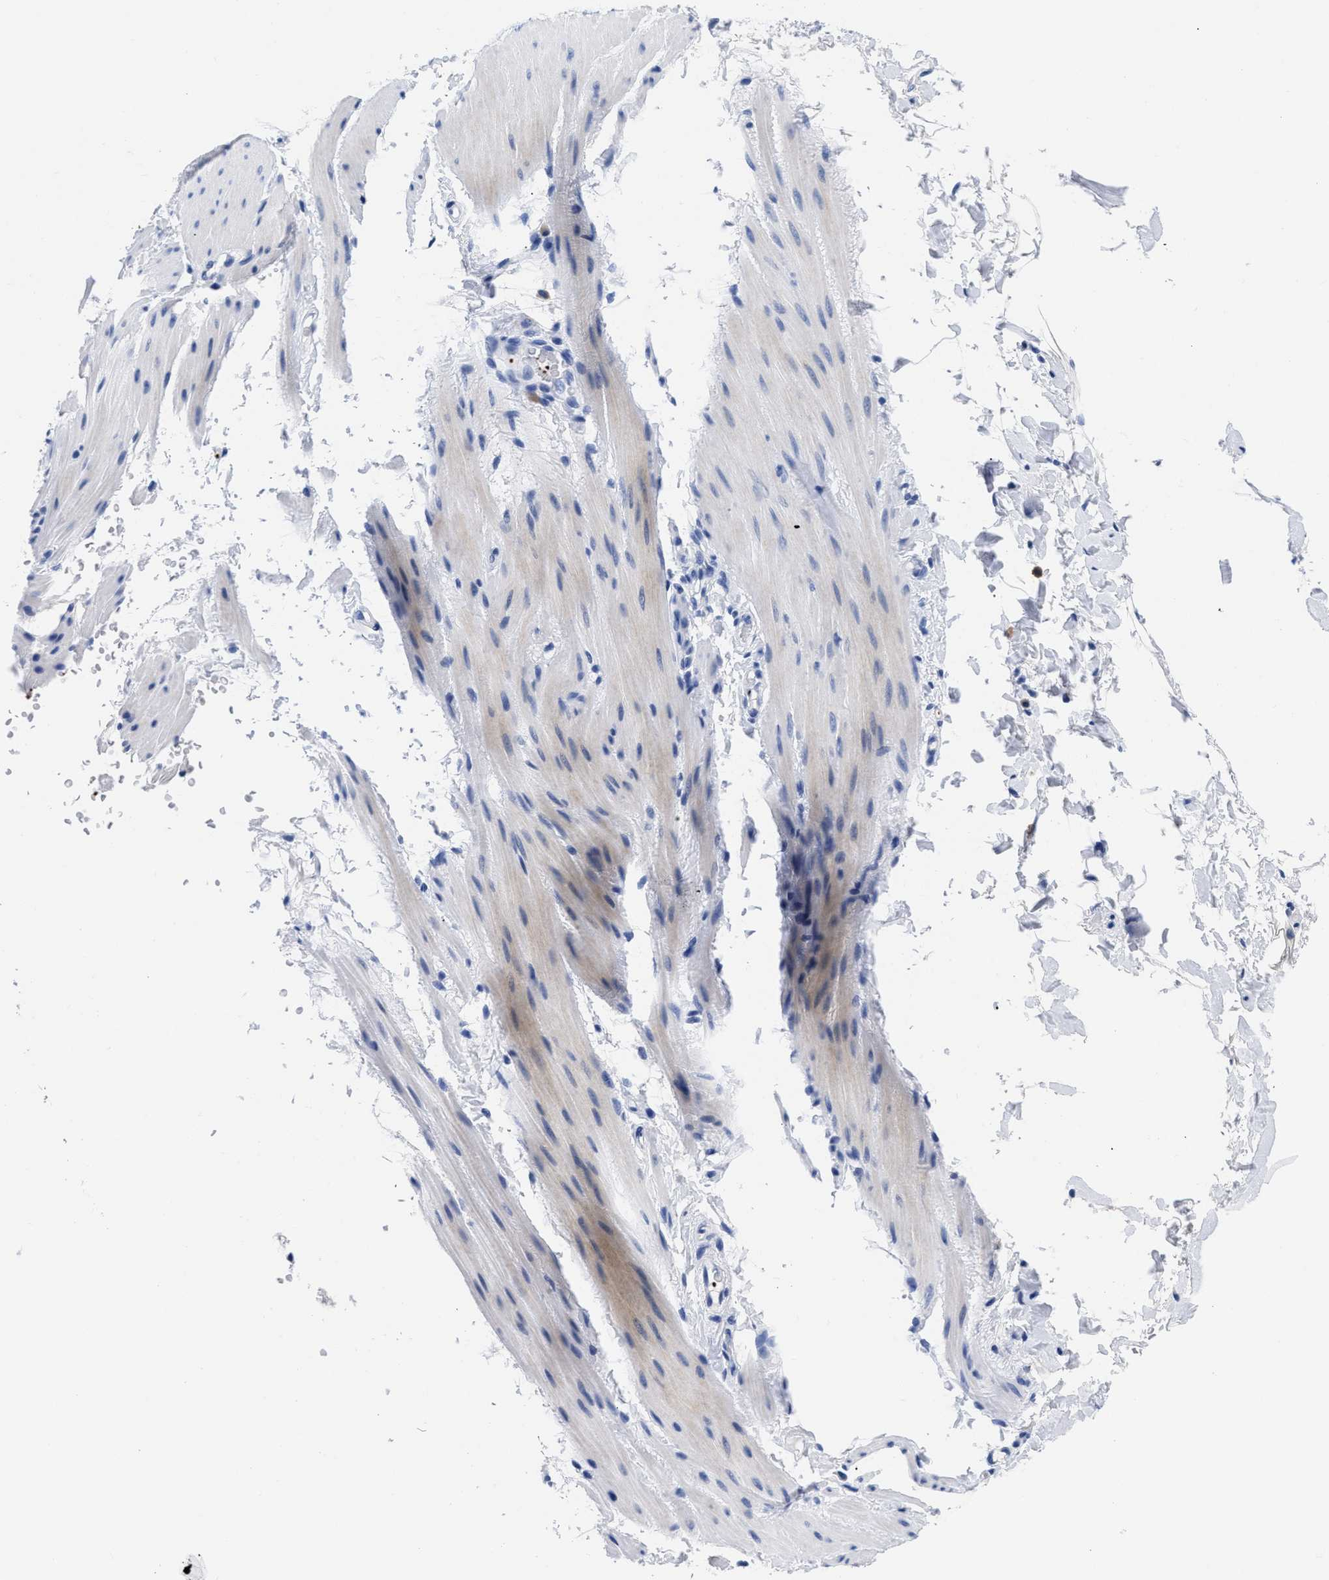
{"staining": {"intensity": "negative", "quantity": "none", "location": "none"}, "tissue": "smooth muscle", "cell_type": "Smooth muscle cells", "image_type": "normal", "snomed": [{"axis": "morphology", "description": "Normal tissue, NOS"}, {"axis": "topography", "description": "Smooth muscle"}, {"axis": "topography", "description": "Colon"}], "caption": "Smooth muscle cells show no significant protein positivity in benign smooth muscle.", "gene": "TREML1", "patient": {"sex": "male", "age": 67}}